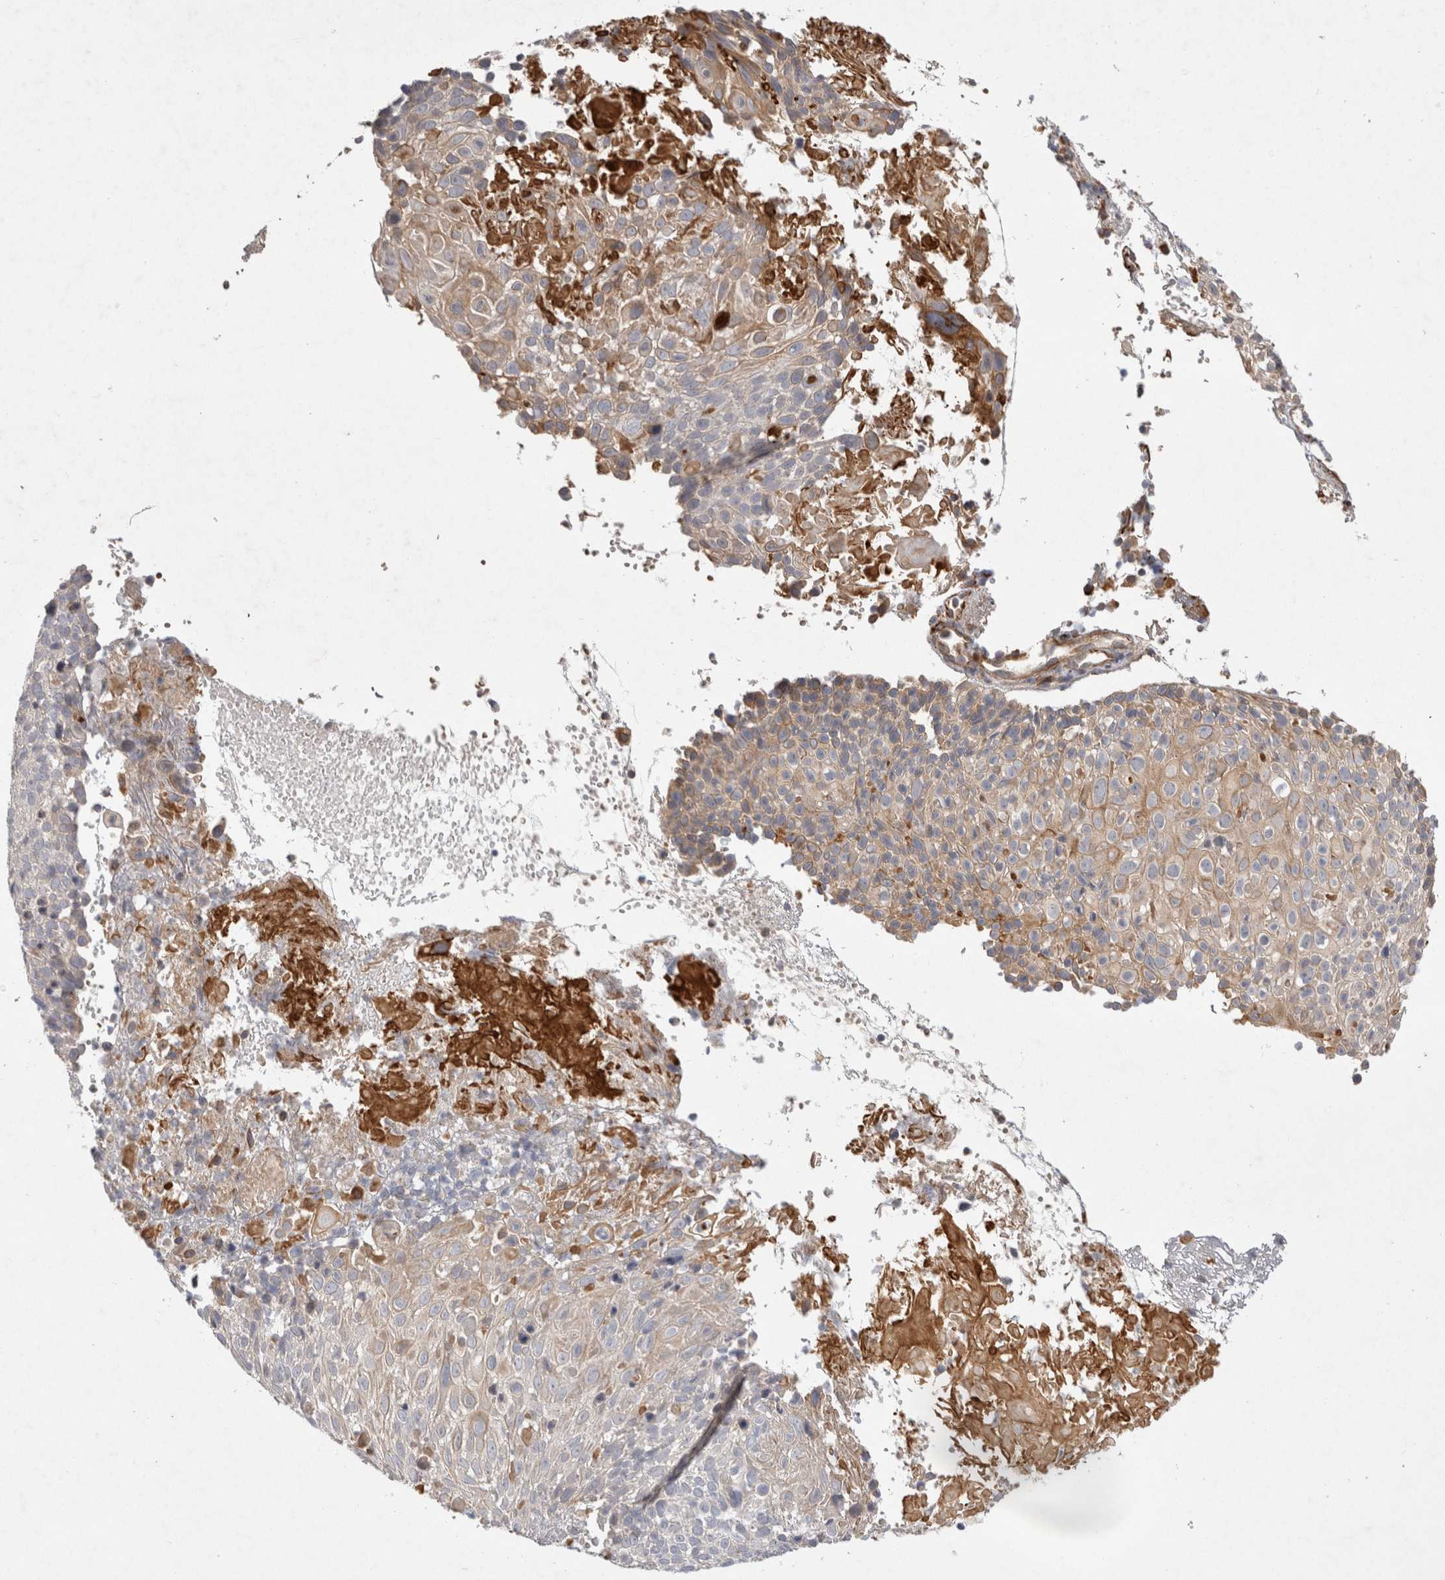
{"staining": {"intensity": "moderate", "quantity": "25%-75%", "location": "cytoplasmic/membranous"}, "tissue": "cervical cancer", "cell_type": "Tumor cells", "image_type": "cancer", "snomed": [{"axis": "morphology", "description": "Squamous cell carcinoma, NOS"}, {"axis": "topography", "description": "Cervix"}], "caption": "The photomicrograph shows a brown stain indicating the presence of a protein in the cytoplasmic/membranous of tumor cells in cervical cancer.", "gene": "NMU", "patient": {"sex": "female", "age": 74}}